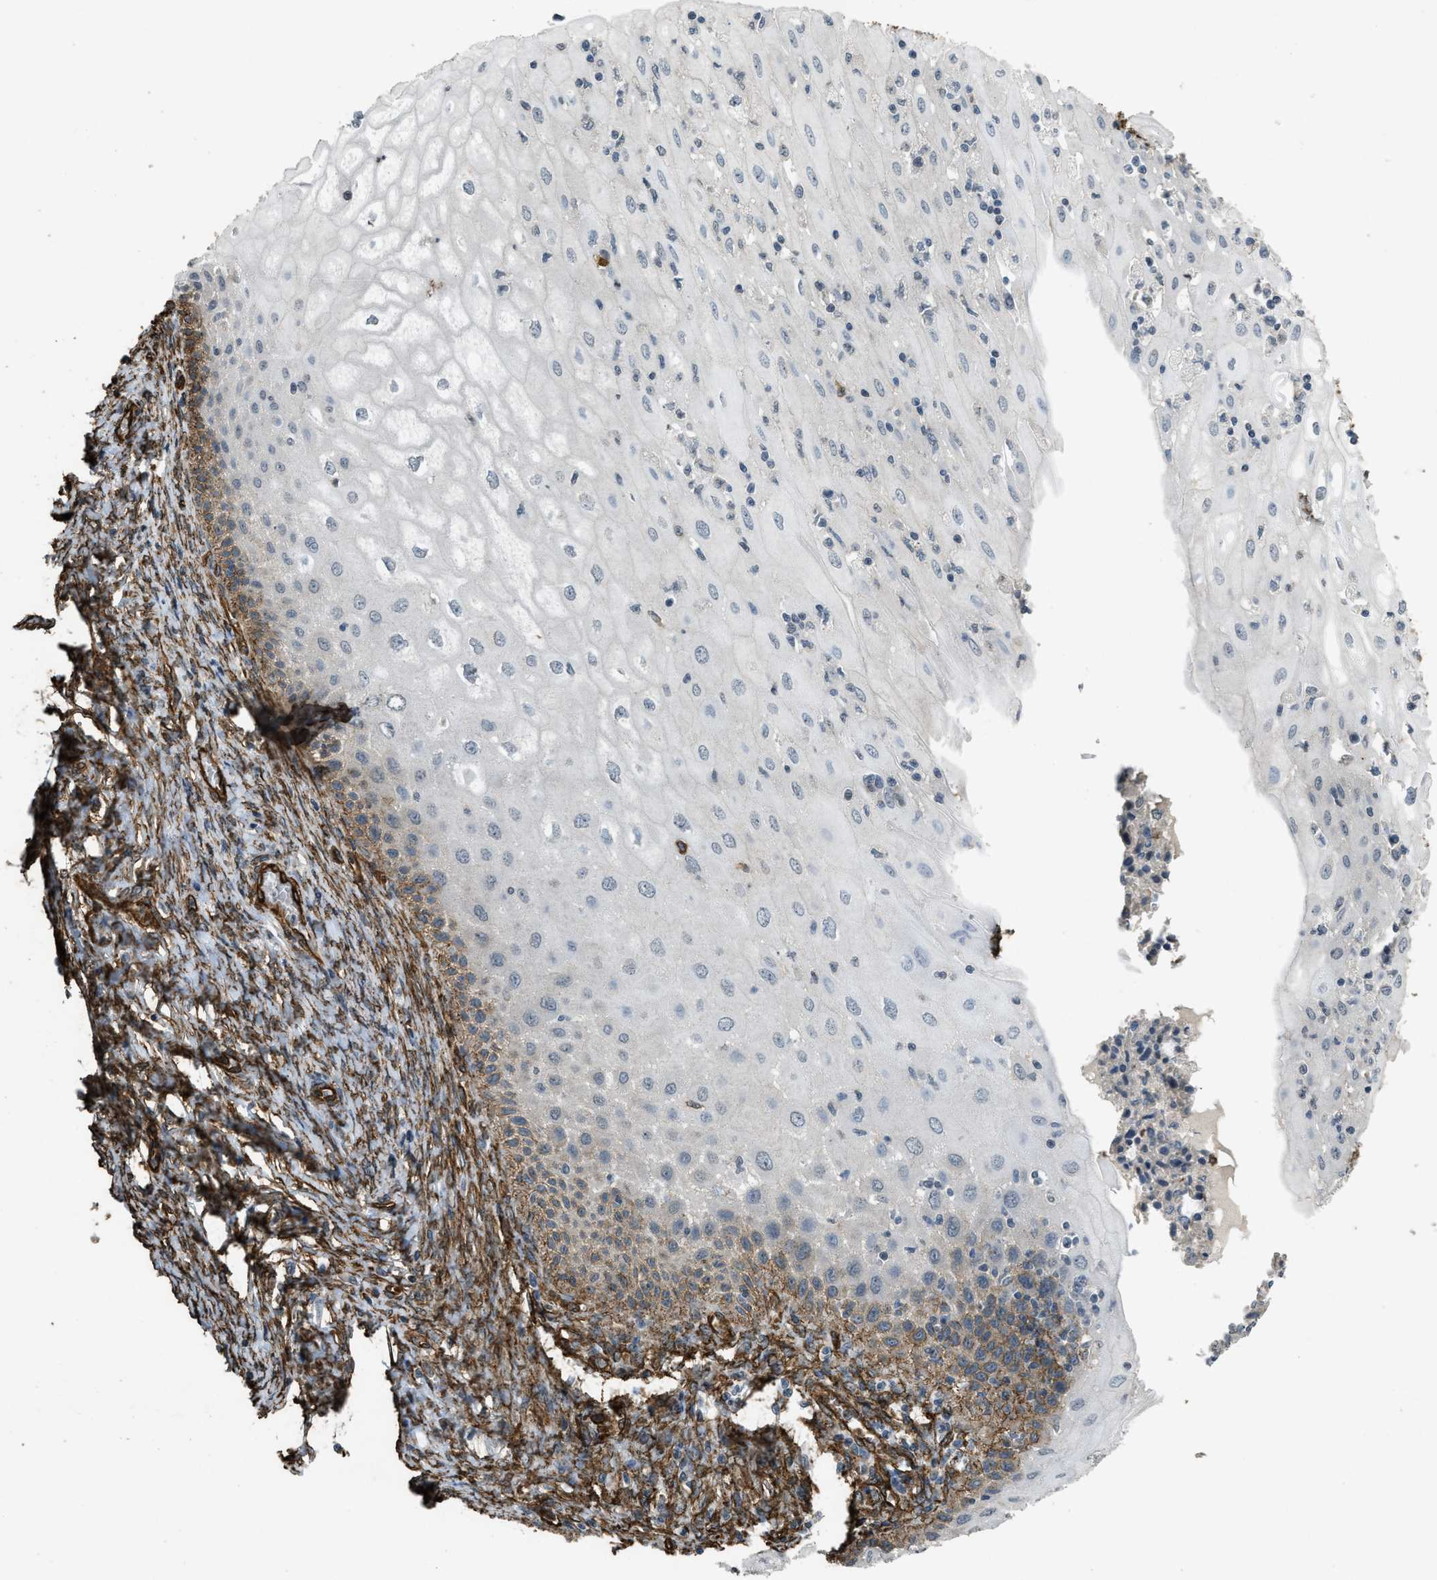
{"staining": {"intensity": "moderate", "quantity": "<25%", "location": "cytoplasmic/membranous"}, "tissue": "cervical cancer", "cell_type": "Tumor cells", "image_type": "cancer", "snomed": [{"axis": "morphology", "description": "Adenocarcinoma, NOS"}, {"axis": "topography", "description": "Cervix"}], "caption": "Tumor cells display low levels of moderate cytoplasmic/membranous staining in about <25% of cells in cervical adenocarcinoma.", "gene": "NMB", "patient": {"sex": "female", "age": 44}}